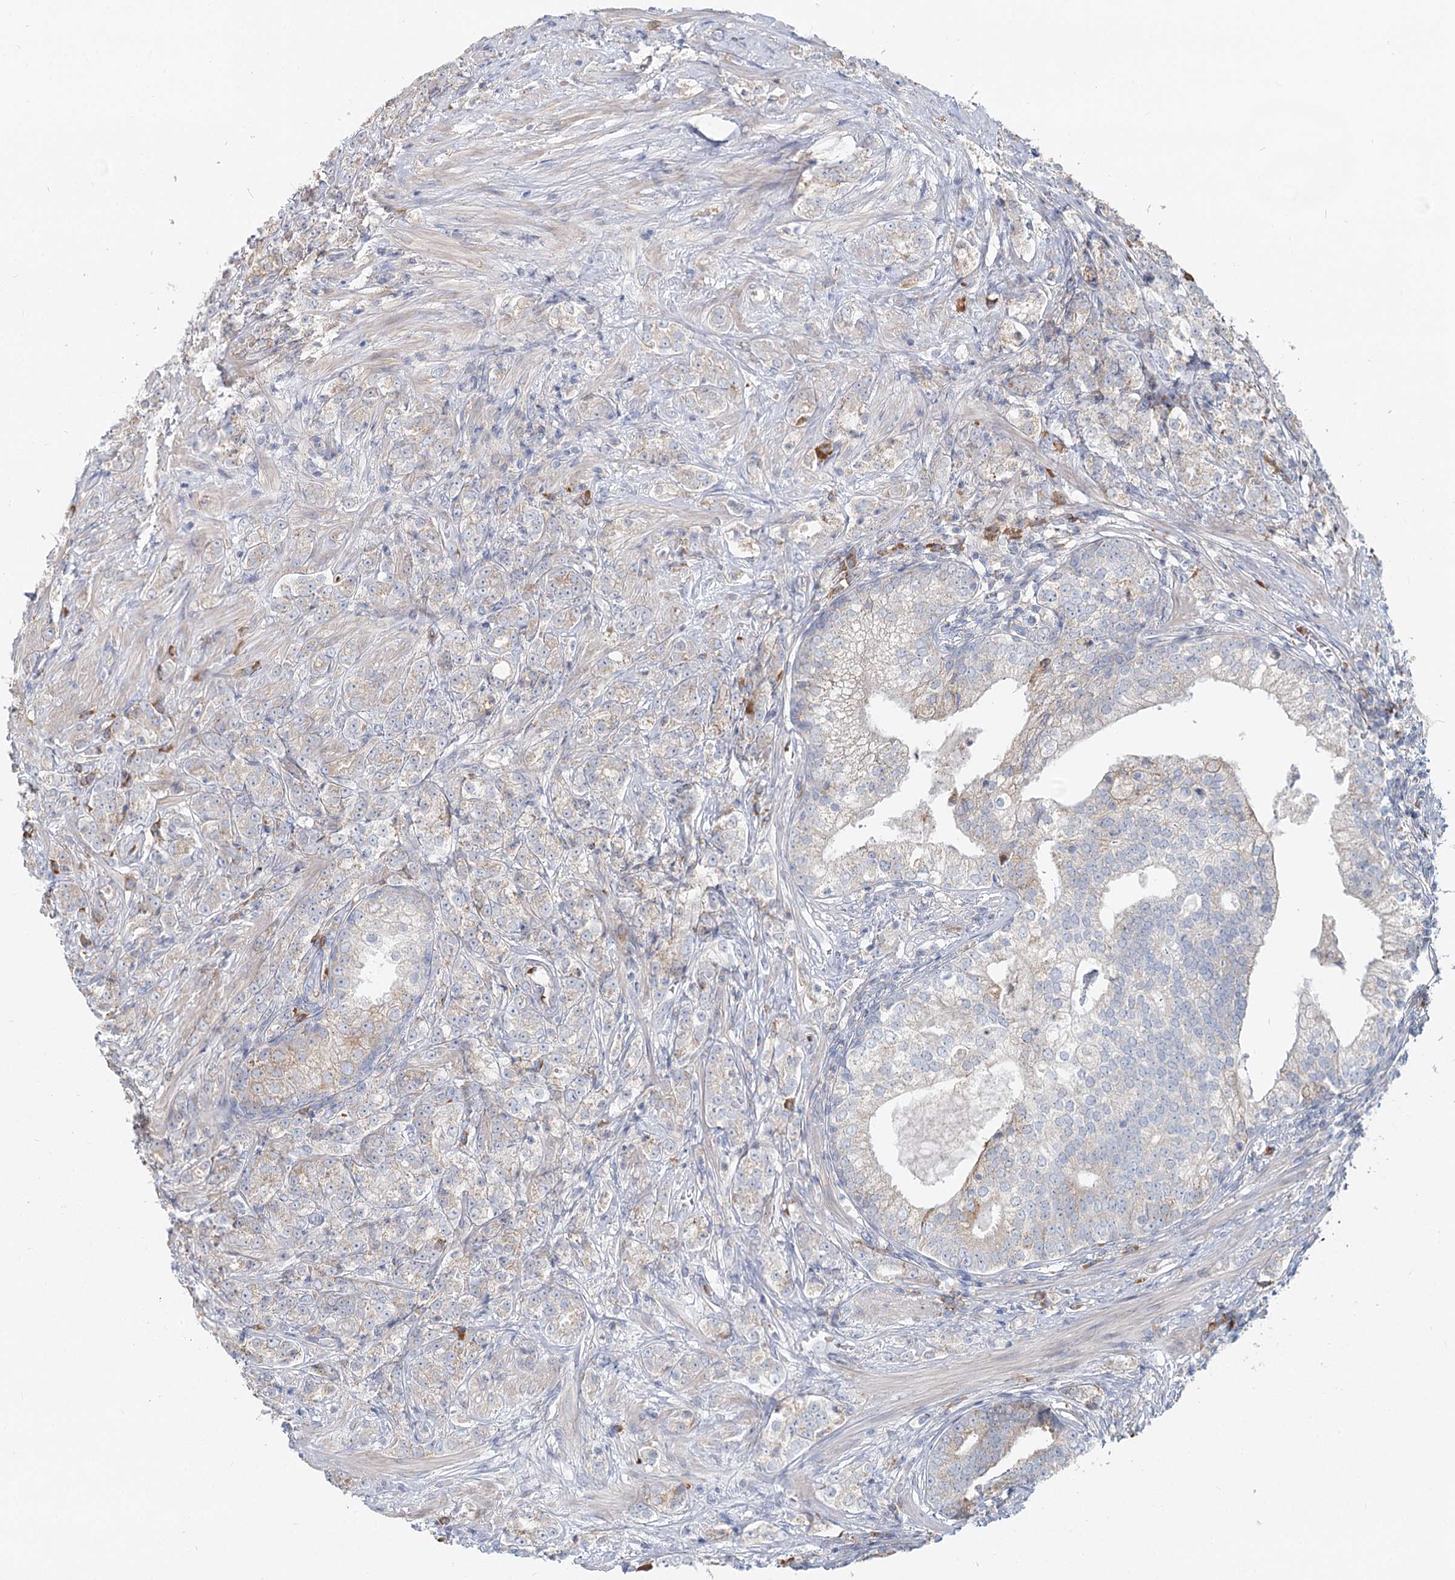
{"staining": {"intensity": "negative", "quantity": "none", "location": "none"}, "tissue": "prostate cancer", "cell_type": "Tumor cells", "image_type": "cancer", "snomed": [{"axis": "morphology", "description": "Adenocarcinoma, High grade"}, {"axis": "topography", "description": "Prostate"}], "caption": "The micrograph reveals no staining of tumor cells in prostate high-grade adenocarcinoma. Brightfield microscopy of immunohistochemistry (IHC) stained with DAB (3,3'-diaminobenzidine) (brown) and hematoxylin (blue), captured at high magnification.", "gene": "ANKRD16", "patient": {"sex": "male", "age": 69}}